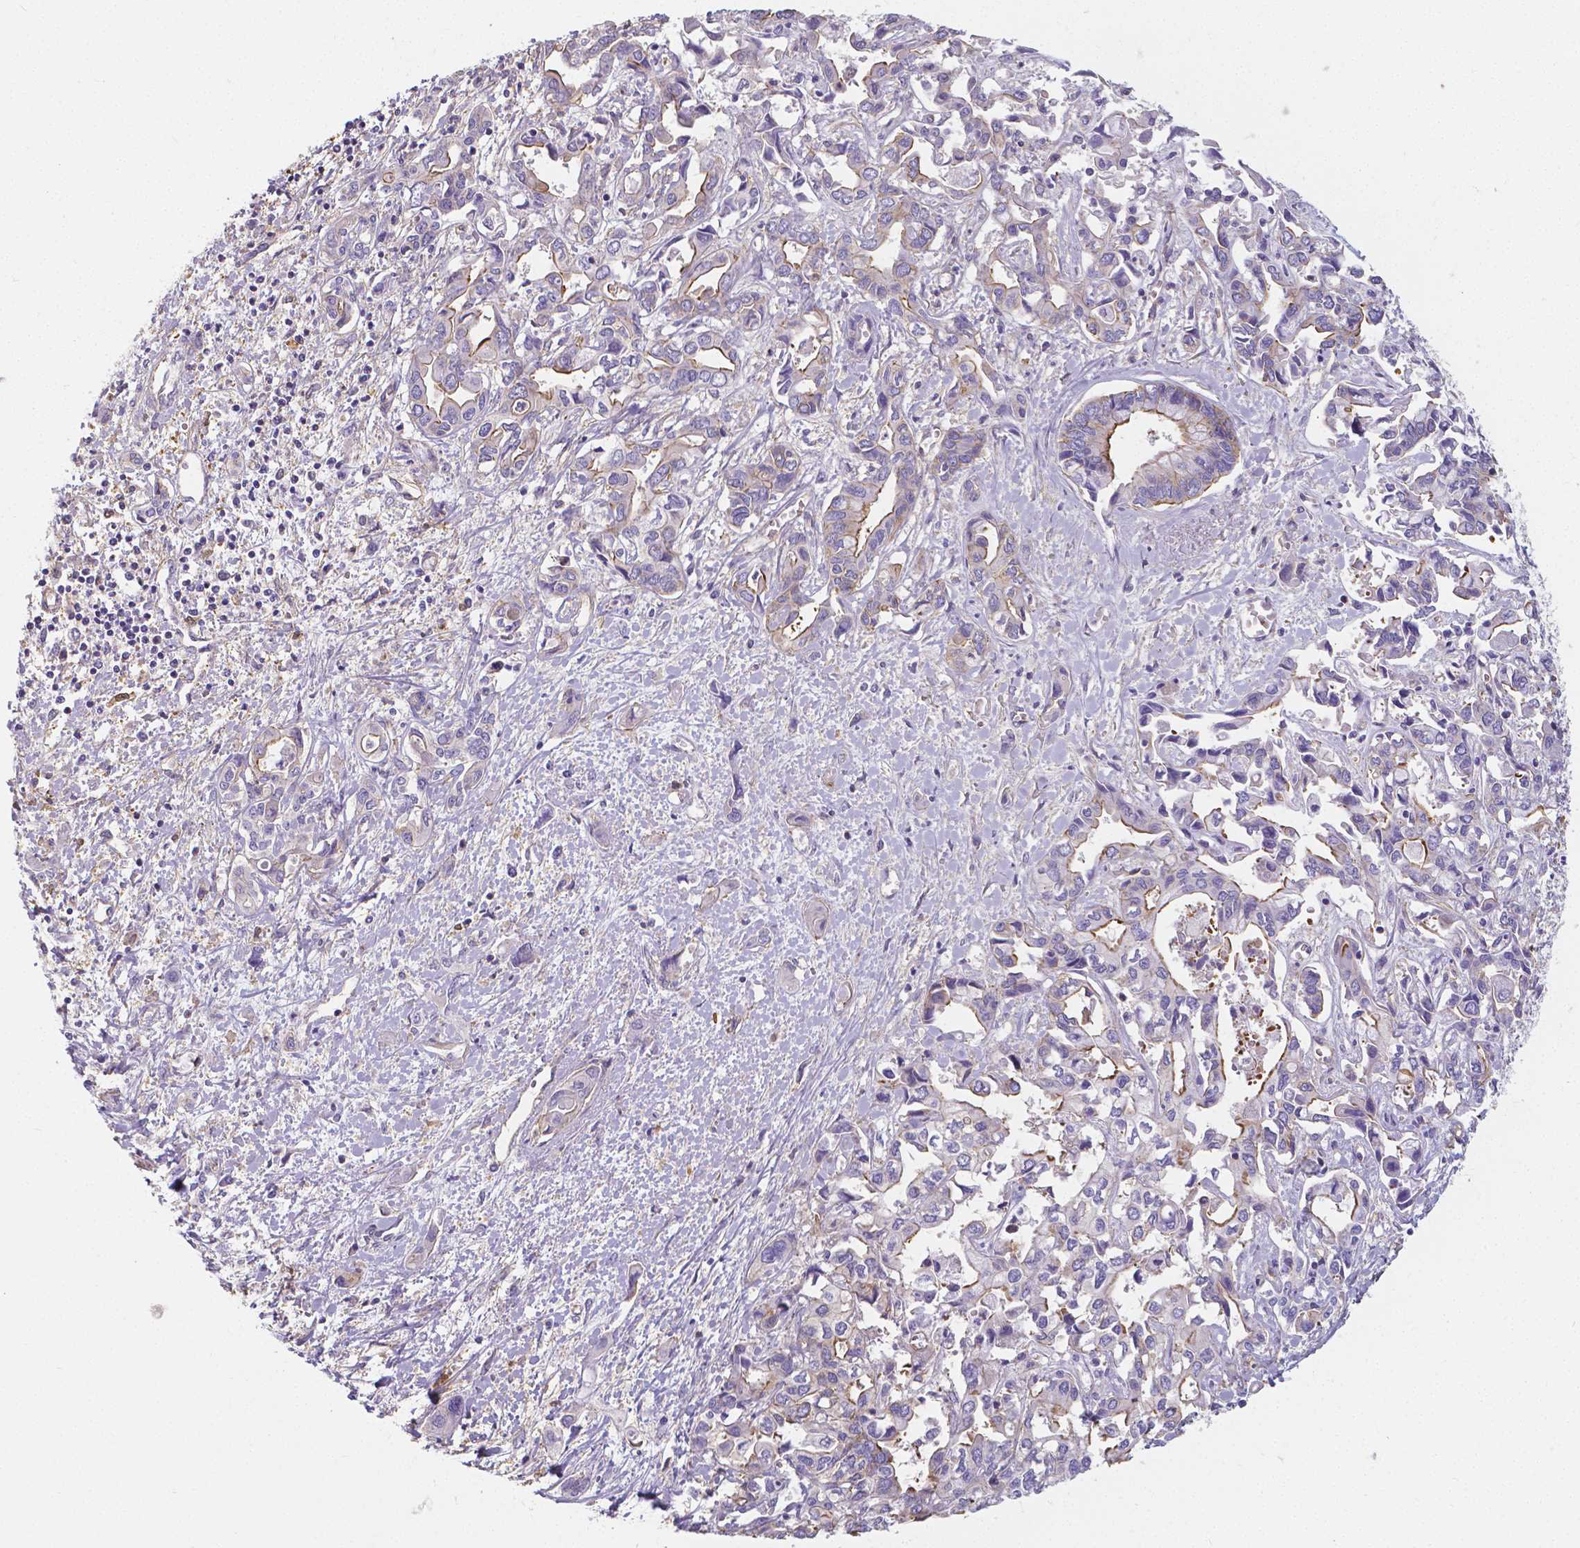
{"staining": {"intensity": "moderate", "quantity": "<25%", "location": "cytoplasmic/membranous"}, "tissue": "liver cancer", "cell_type": "Tumor cells", "image_type": "cancer", "snomed": [{"axis": "morphology", "description": "Cholangiocarcinoma"}, {"axis": "topography", "description": "Liver"}], "caption": "Immunohistochemical staining of liver cholangiocarcinoma displays low levels of moderate cytoplasmic/membranous protein positivity in approximately <25% of tumor cells.", "gene": "CRMP1", "patient": {"sex": "female", "age": 64}}